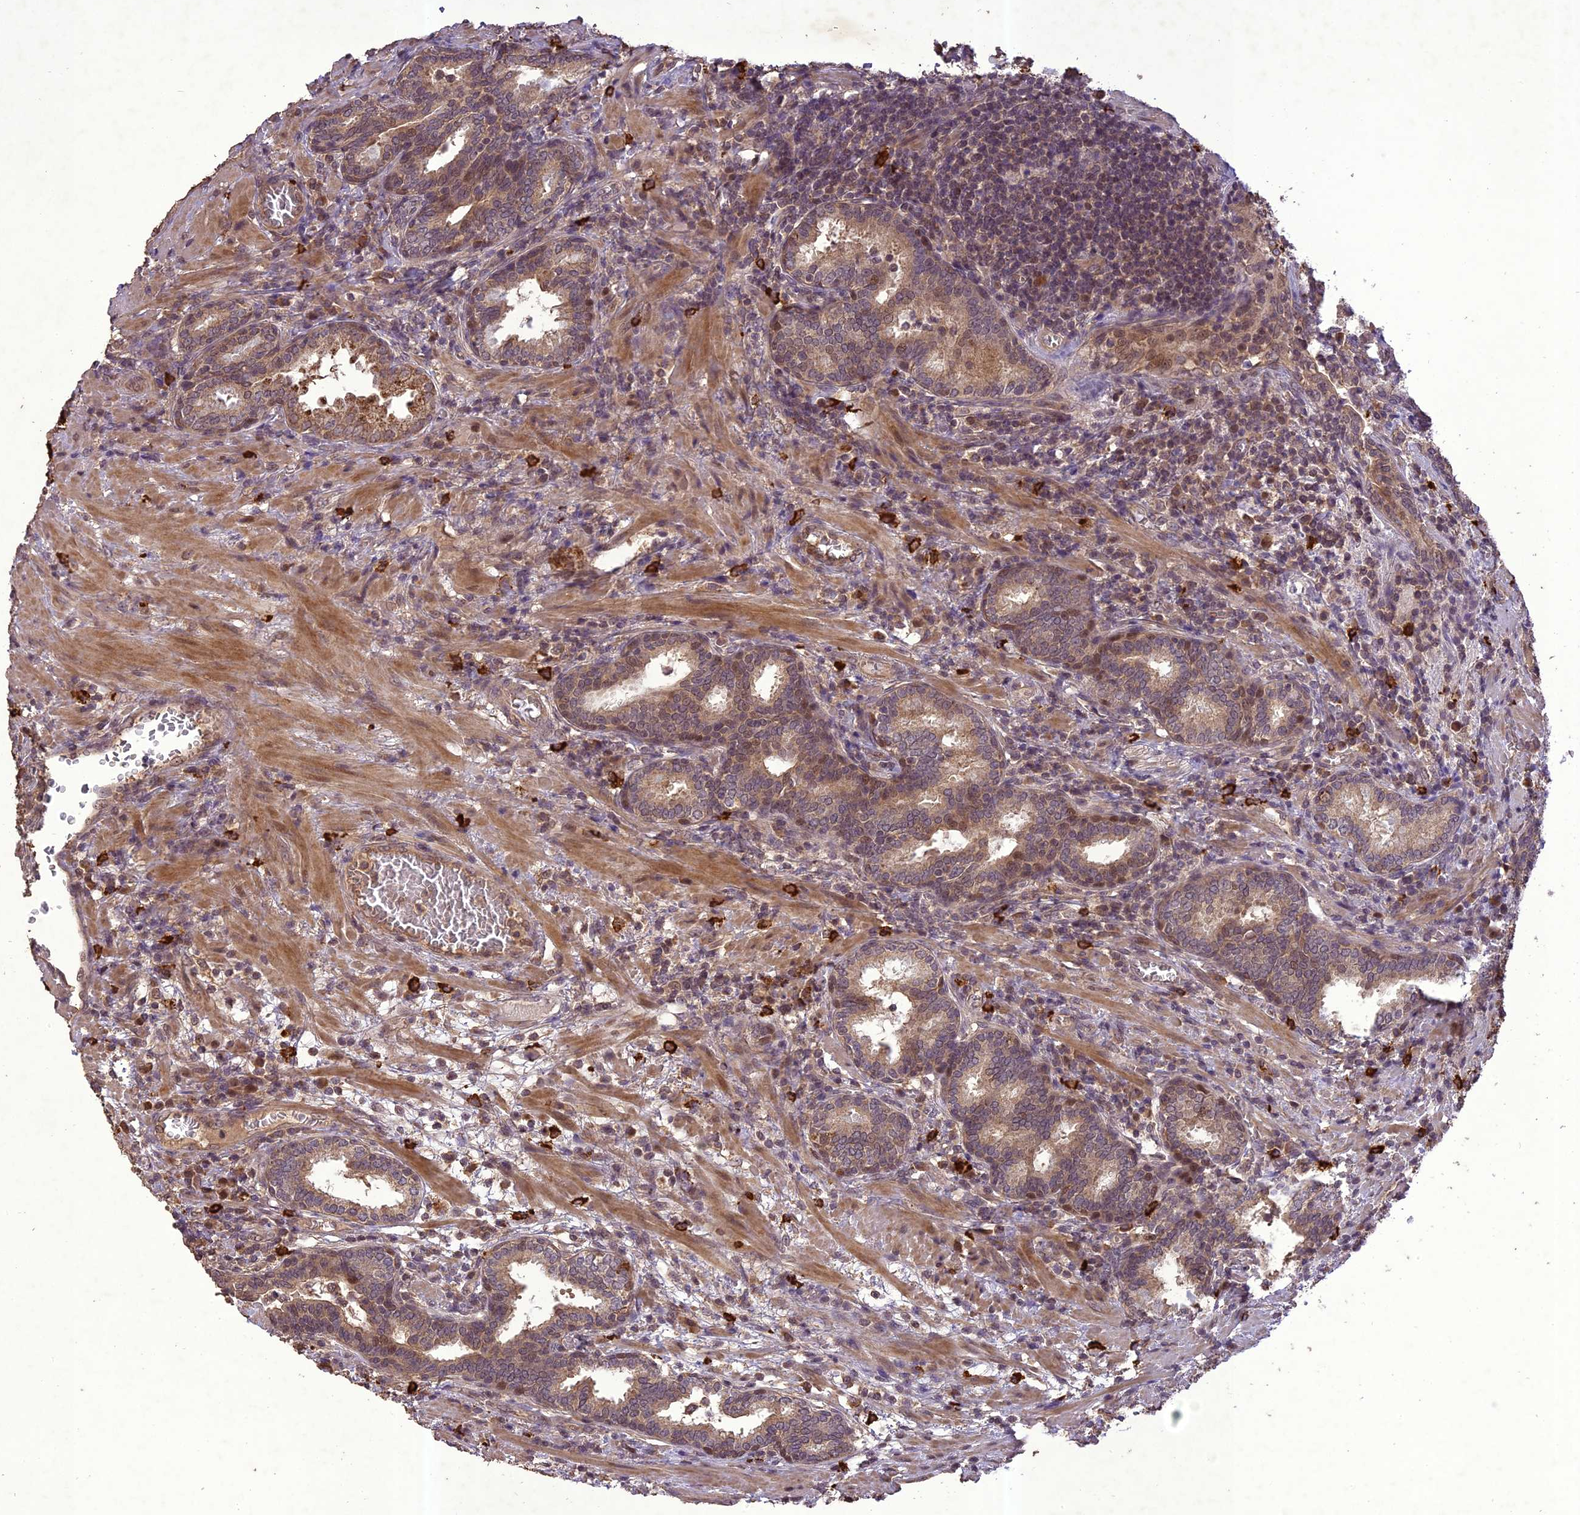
{"staining": {"intensity": "strong", "quantity": "25%-75%", "location": "cytoplasmic/membranous"}, "tissue": "prostate cancer", "cell_type": "Tumor cells", "image_type": "cancer", "snomed": [{"axis": "morphology", "description": "Adenocarcinoma, High grade"}, {"axis": "topography", "description": "Prostate"}], "caption": "A brown stain shows strong cytoplasmic/membranous expression of a protein in prostate adenocarcinoma (high-grade) tumor cells. Immunohistochemistry stains the protein in brown and the nuclei are stained blue.", "gene": "TIGD7", "patient": {"sex": "male", "age": 69}}